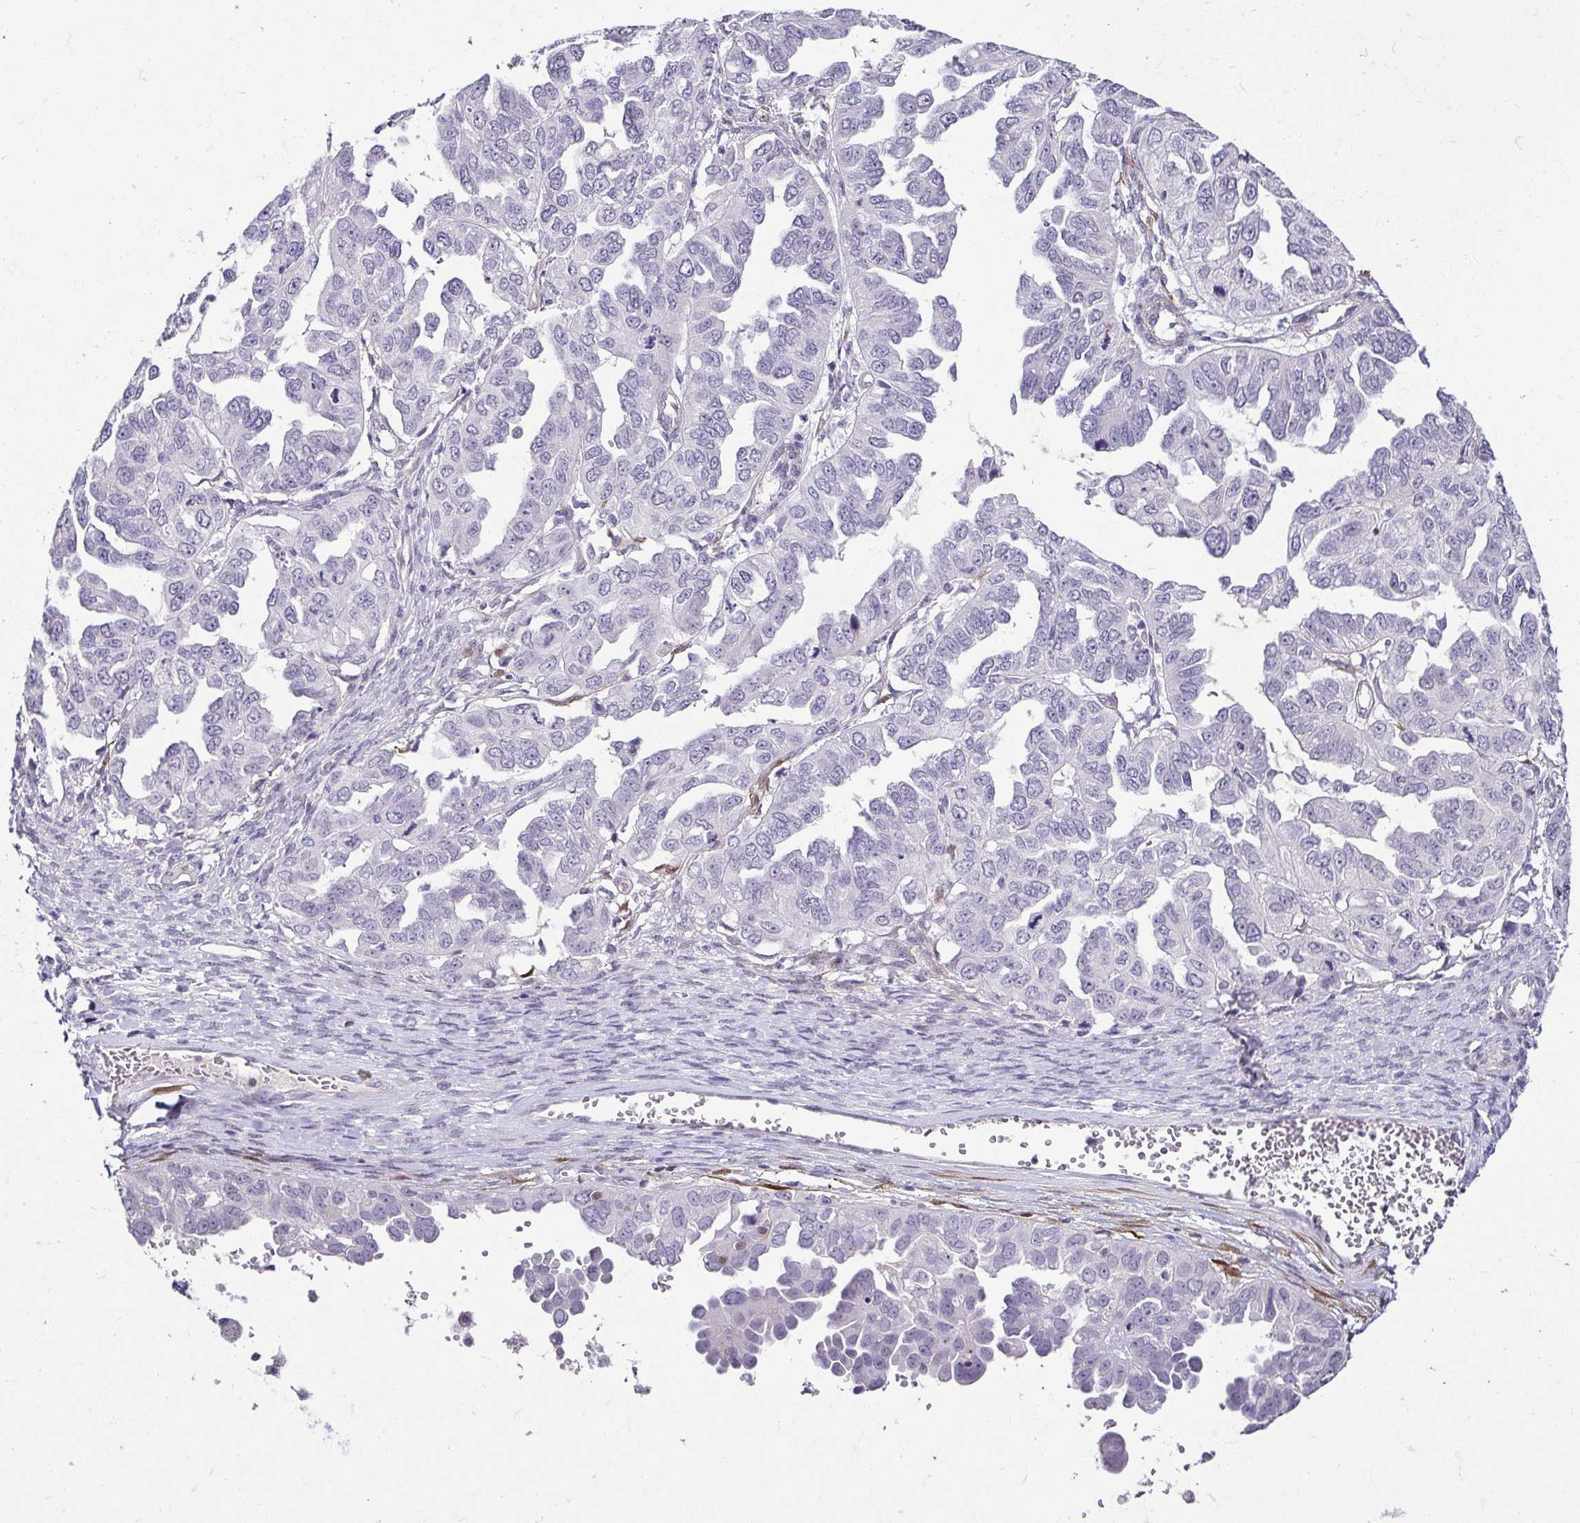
{"staining": {"intensity": "negative", "quantity": "none", "location": "none"}, "tissue": "ovarian cancer", "cell_type": "Tumor cells", "image_type": "cancer", "snomed": [{"axis": "morphology", "description": "Cystadenocarcinoma, serous, NOS"}, {"axis": "topography", "description": "Ovary"}], "caption": "Tumor cells are negative for protein expression in human serous cystadenocarcinoma (ovarian). (Stains: DAB (3,3'-diaminobenzidine) immunohistochemistry (IHC) with hematoxylin counter stain, Microscopy: brightfield microscopy at high magnification).", "gene": "HOPX", "patient": {"sex": "female", "age": 53}}